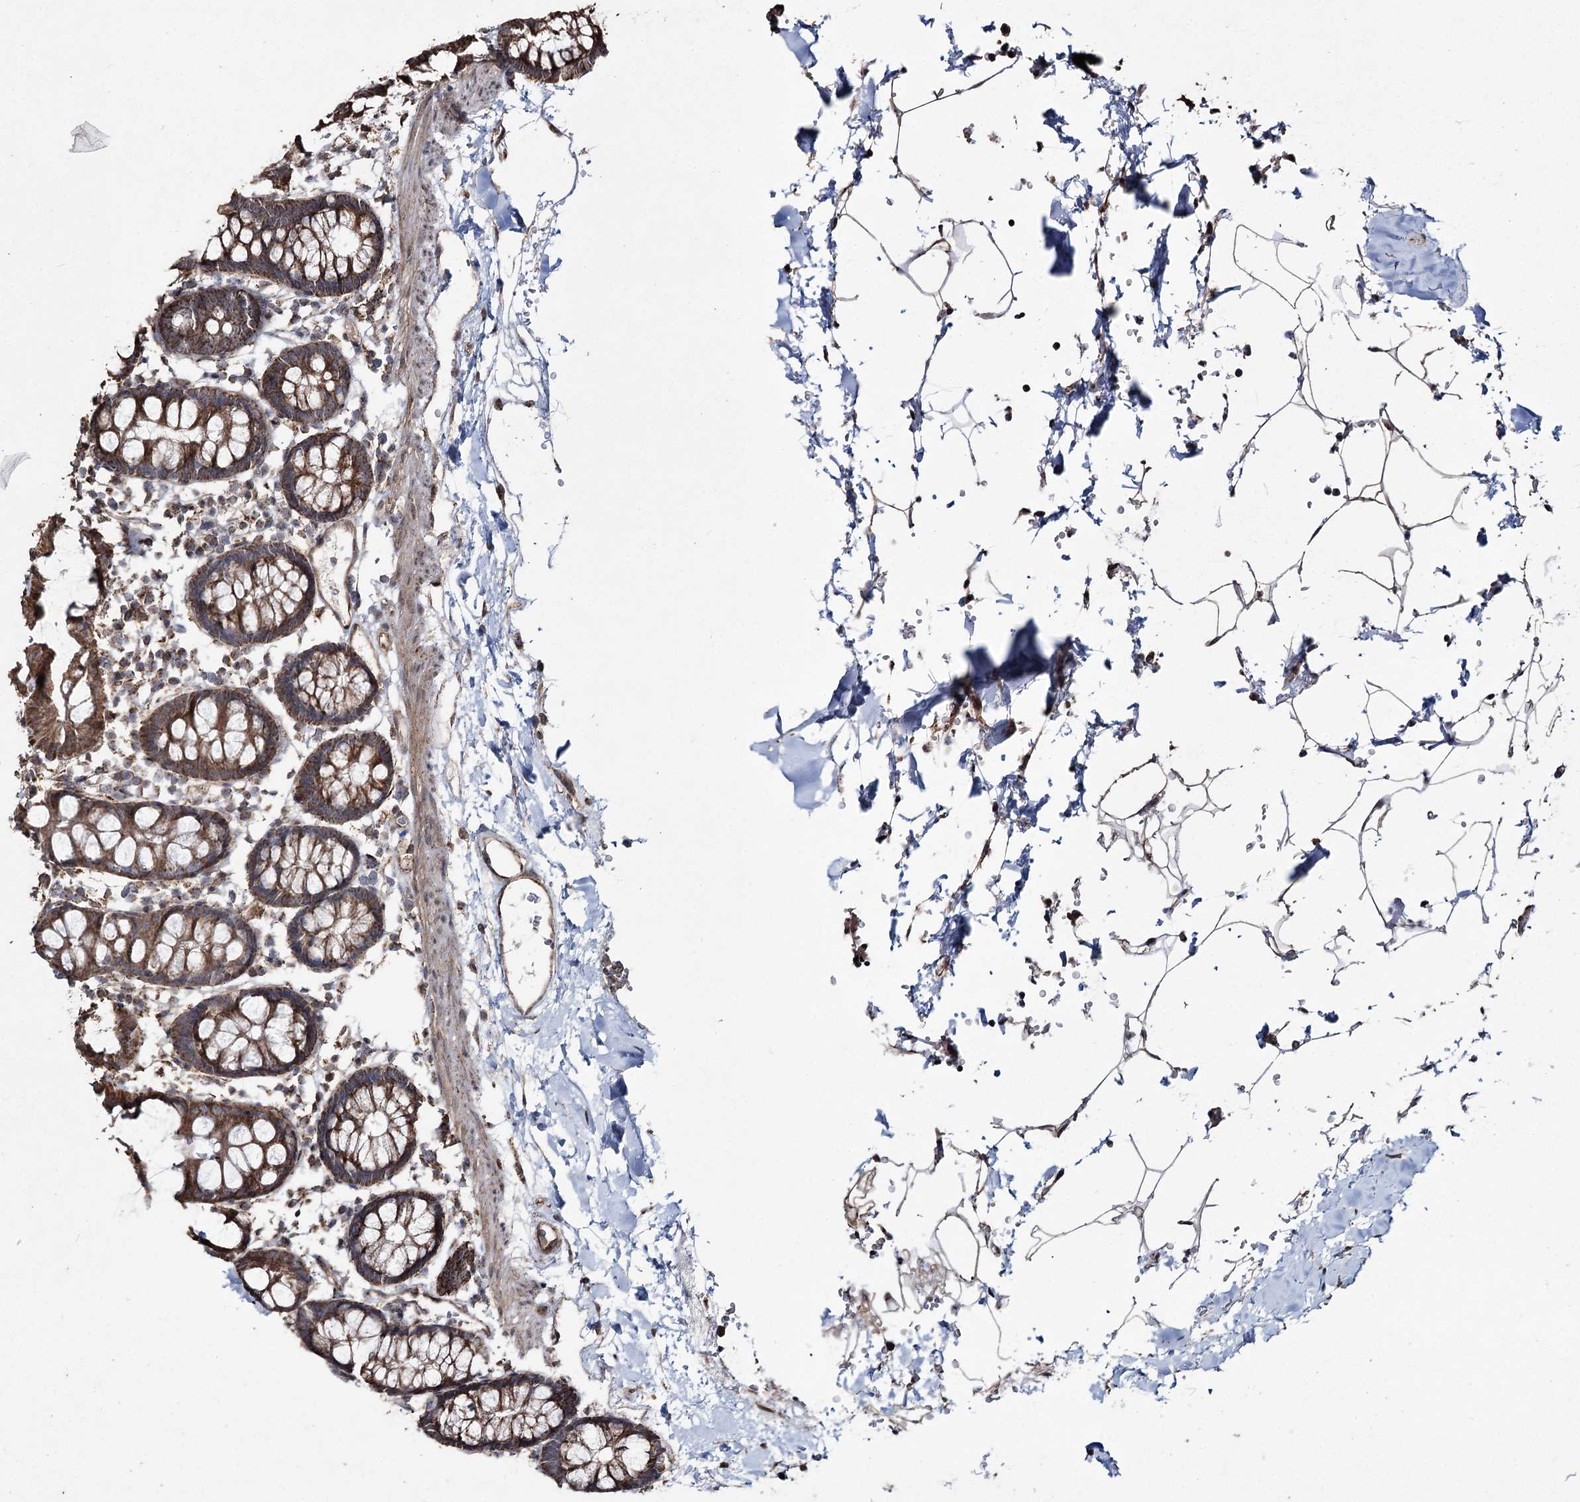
{"staining": {"intensity": "moderate", "quantity": ">75%", "location": "cytoplasmic/membranous"}, "tissue": "colon", "cell_type": "Endothelial cells", "image_type": "normal", "snomed": [{"axis": "morphology", "description": "Normal tissue, NOS"}, {"axis": "topography", "description": "Colon"}], "caption": "Protein expression analysis of normal human colon reveals moderate cytoplasmic/membranous positivity in about >75% of endothelial cells. The protein of interest is stained brown, and the nuclei are stained in blue (DAB (3,3'-diaminobenzidine) IHC with brightfield microscopy, high magnification).", "gene": "SLF2", "patient": {"sex": "male", "age": 75}}